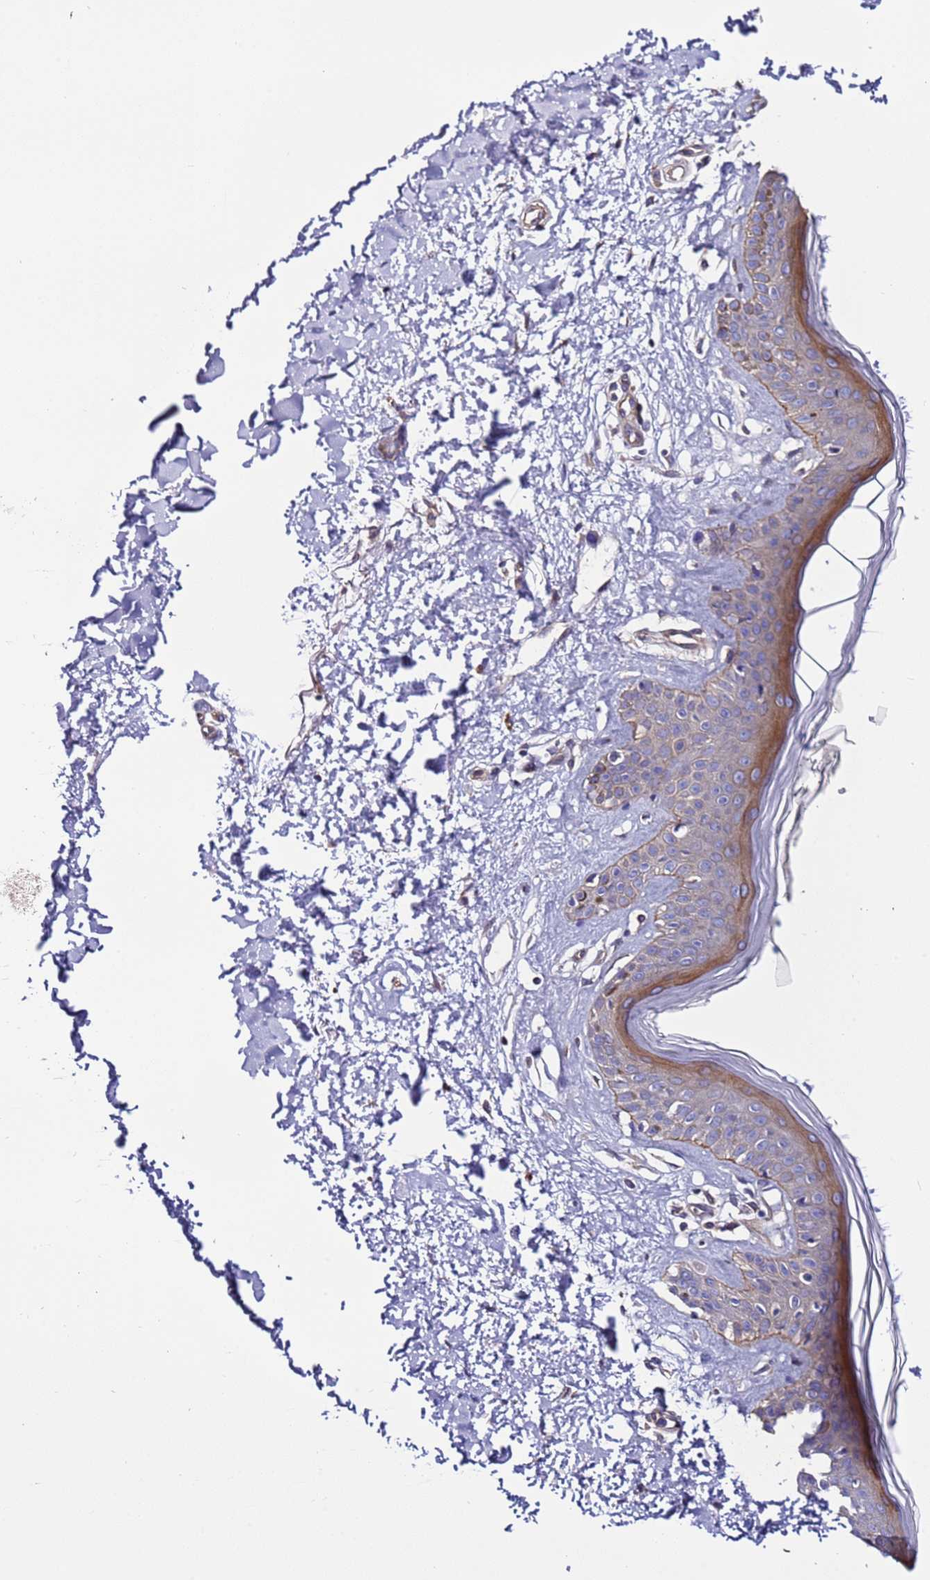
{"staining": {"intensity": "moderate", "quantity": "<25%", "location": "cytoplasmic/membranous"}, "tissue": "skin", "cell_type": "Fibroblasts", "image_type": "normal", "snomed": [{"axis": "morphology", "description": "Normal tissue, NOS"}, {"axis": "topography", "description": "Skin"}], "caption": "An immunohistochemistry (IHC) image of normal tissue is shown. Protein staining in brown shows moderate cytoplasmic/membranous positivity in skin within fibroblasts. (DAB (3,3'-diaminobenzidine) = brown stain, brightfield microscopy at high magnification).", "gene": "SPCS1", "patient": {"sex": "female", "age": 64}}